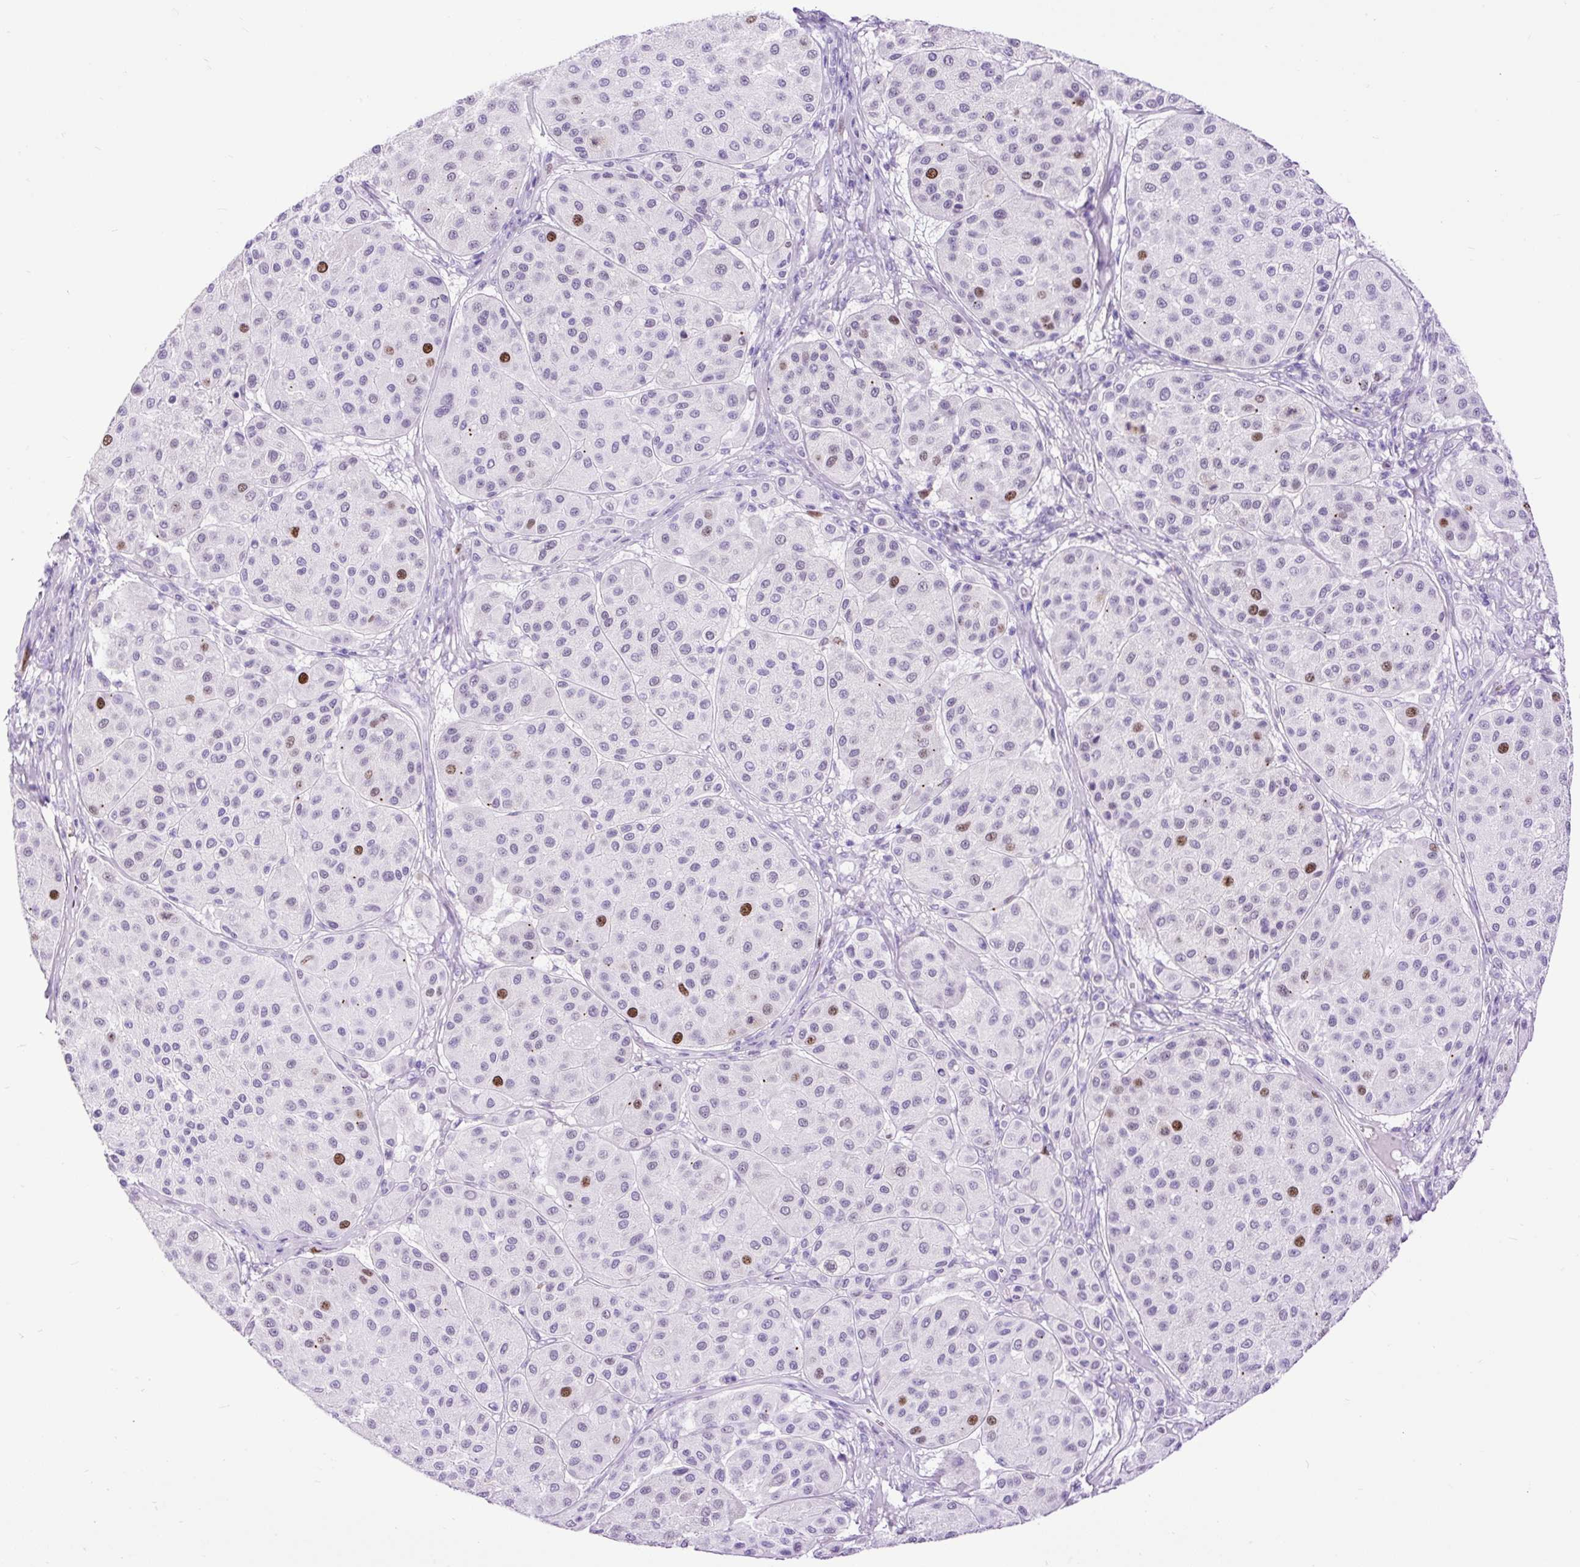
{"staining": {"intensity": "strong", "quantity": "<25%", "location": "nuclear"}, "tissue": "melanoma", "cell_type": "Tumor cells", "image_type": "cancer", "snomed": [{"axis": "morphology", "description": "Malignant melanoma, Metastatic site"}, {"axis": "topography", "description": "Smooth muscle"}], "caption": "Protein expression analysis of melanoma reveals strong nuclear staining in about <25% of tumor cells. (Brightfield microscopy of DAB IHC at high magnification).", "gene": "RACGAP1", "patient": {"sex": "male", "age": 41}}